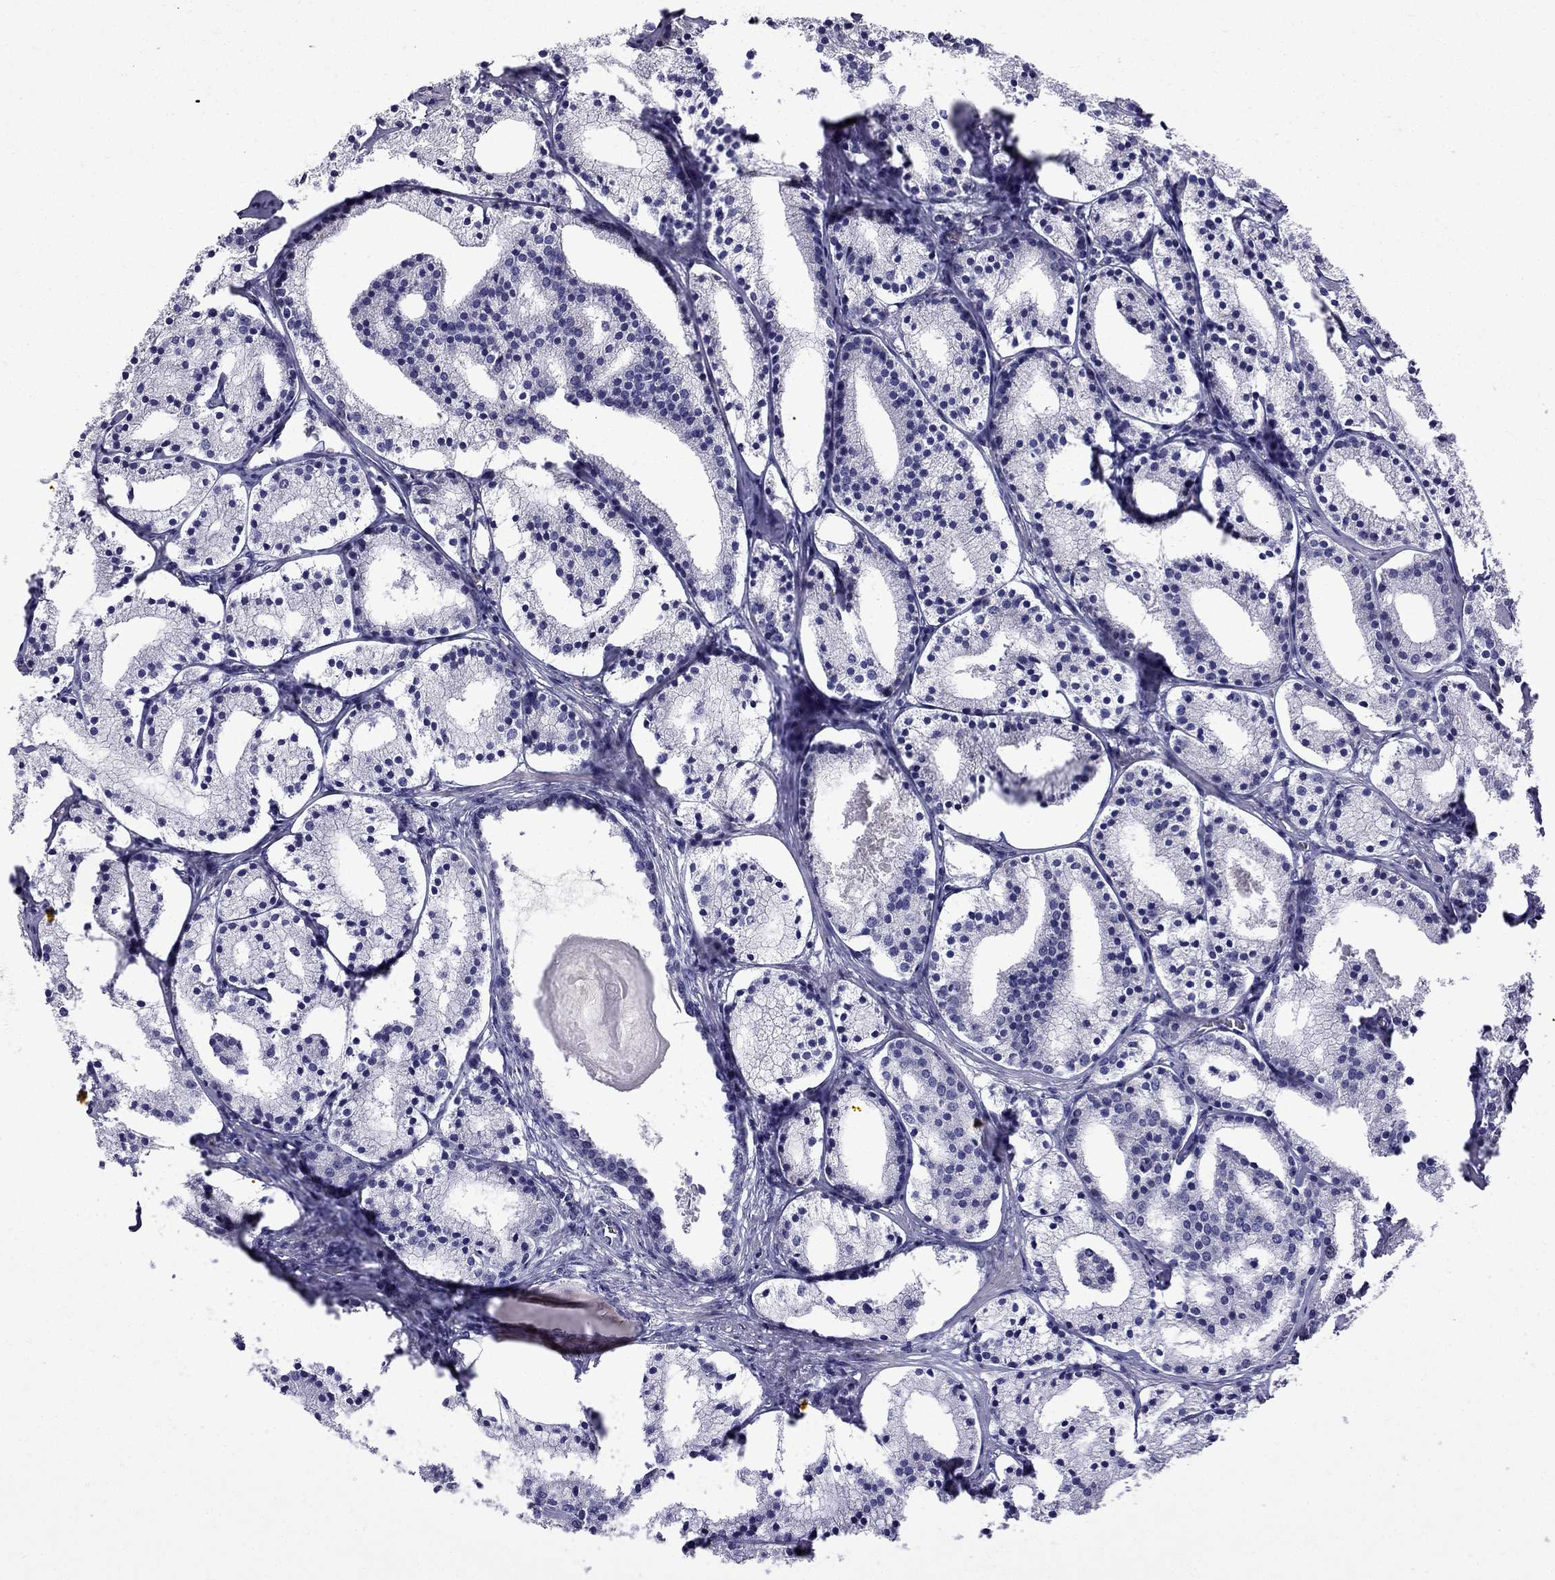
{"staining": {"intensity": "negative", "quantity": "none", "location": "none"}, "tissue": "prostate cancer", "cell_type": "Tumor cells", "image_type": "cancer", "snomed": [{"axis": "morphology", "description": "Adenocarcinoma, NOS"}, {"axis": "topography", "description": "Prostate"}], "caption": "Tumor cells show no significant protein staining in prostate cancer.", "gene": "UHRF1", "patient": {"sex": "male", "age": 69}}